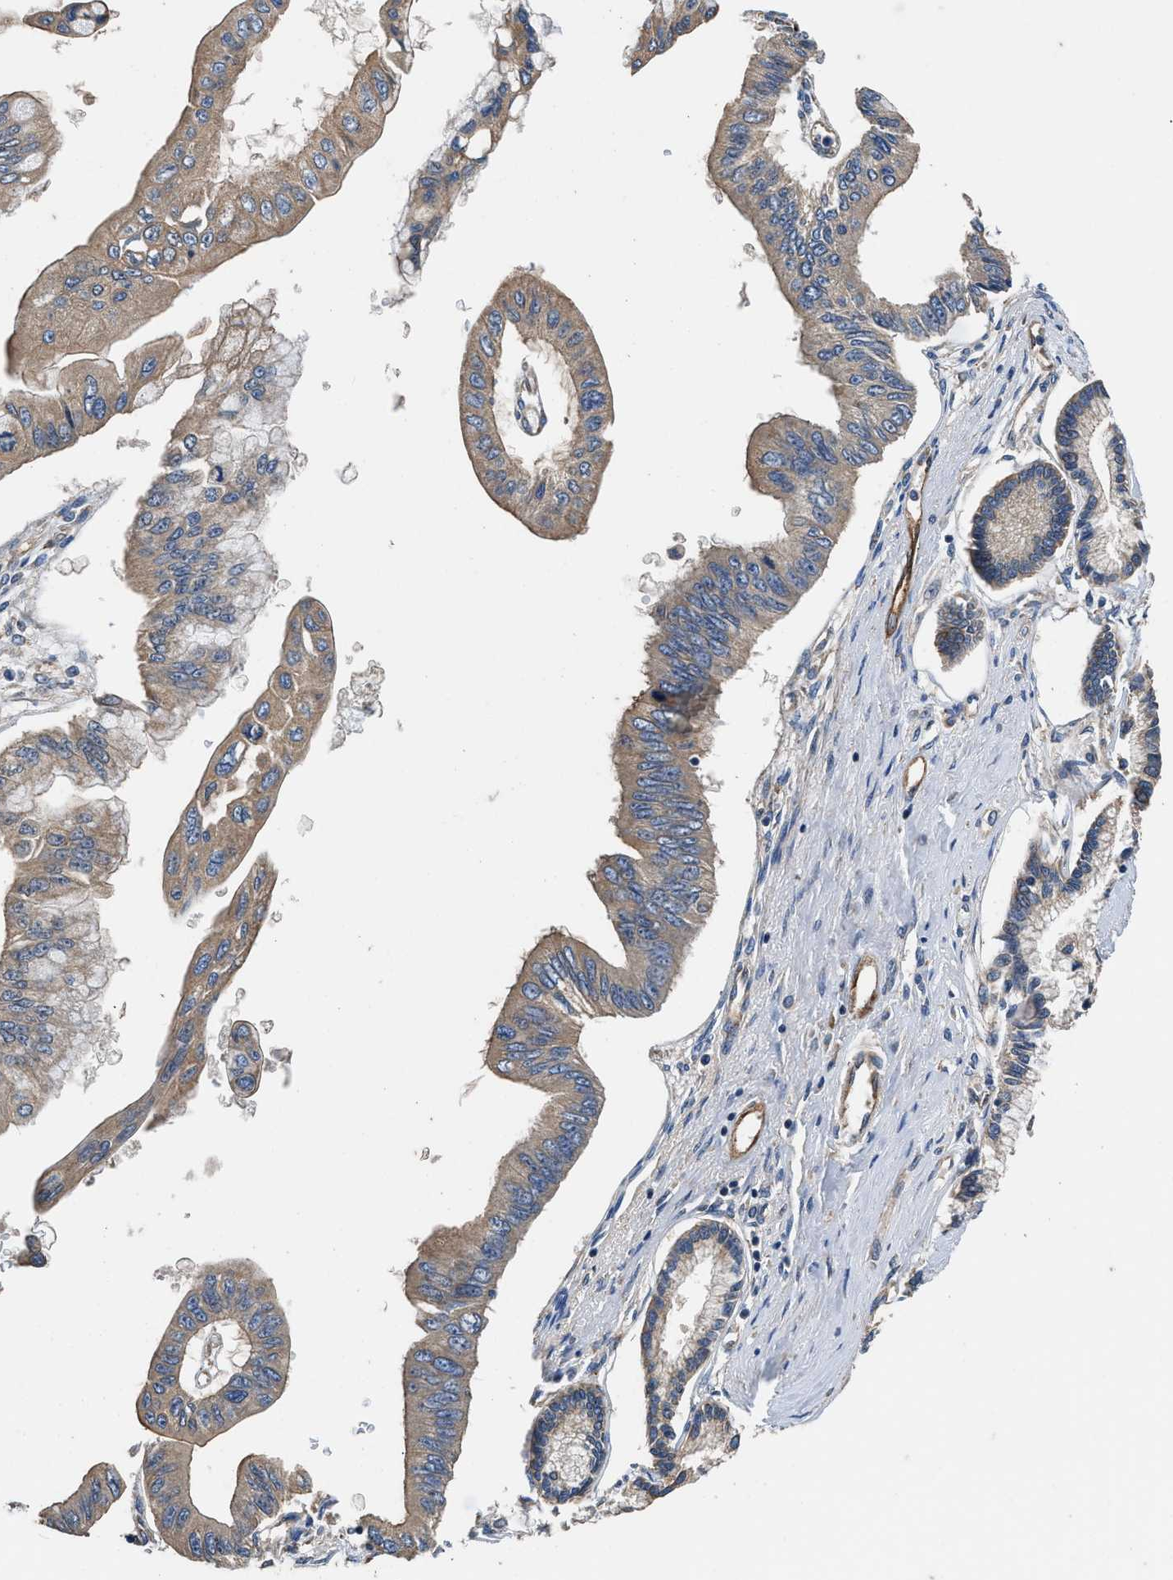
{"staining": {"intensity": "moderate", "quantity": ">75%", "location": "cytoplasmic/membranous"}, "tissue": "pancreatic cancer", "cell_type": "Tumor cells", "image_type": "cancer", "snomed": [{"axis": "morphology", "description": "Adenocarcinoma, NOS"}, {"axis": "topography", "description": "Pancreas"}], "caption": "IHC micrograph of neoplastic tissue: pancreatic cancer stained using immunohistochemistry shows medium levels of moderate protein expression localized specifically in the cytoplasmic/membranous of tumor cells, appearing as a cytoplasmic/membranous brown color.", "gene": "DHRS7B", "patient": {"sex": "female", "age": 77}}